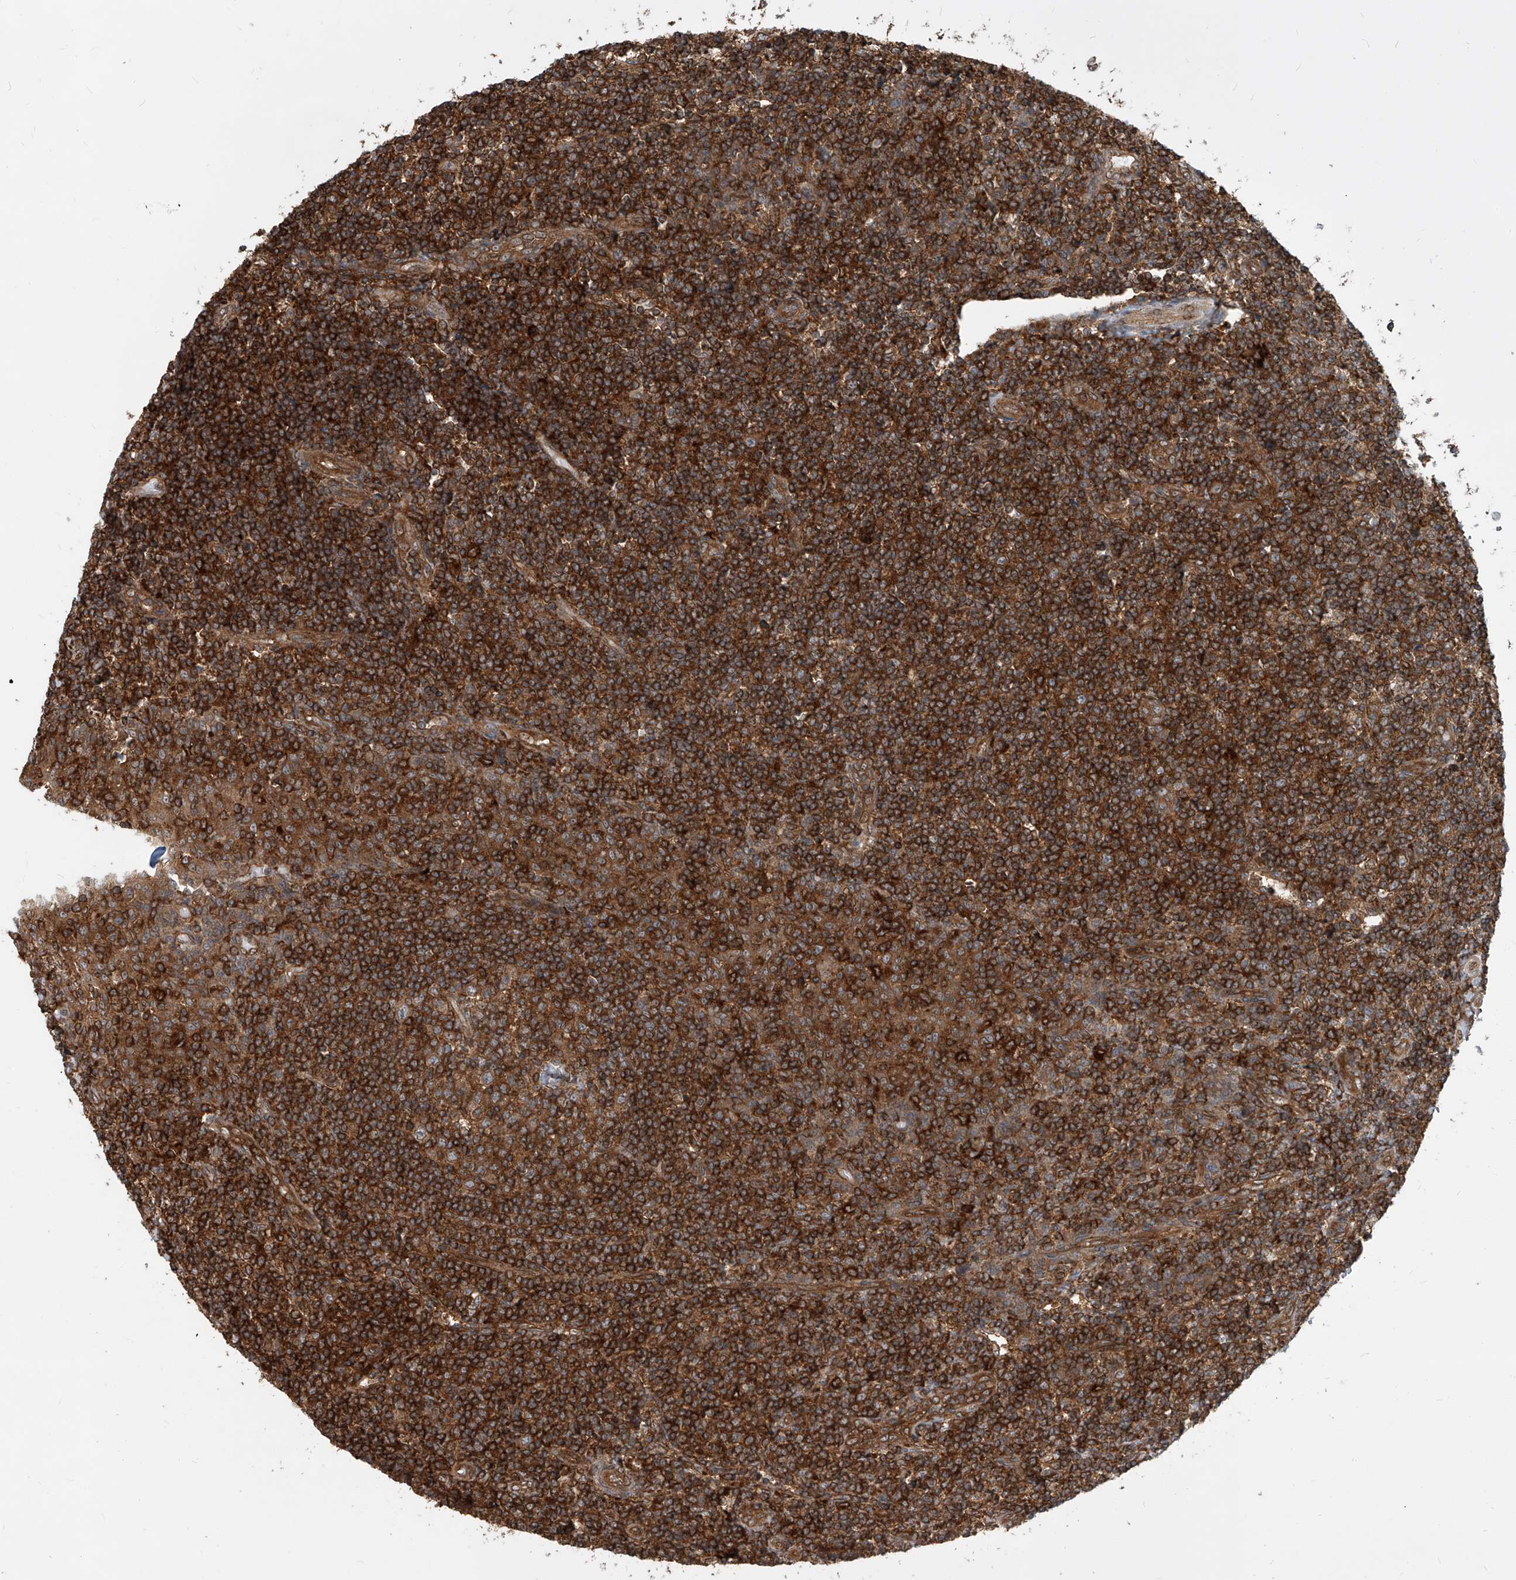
{"staining": {"intensity": "strong", "quantity": ">75%", "location": "cytoplasmic/membranous"}, "tissue": "tonsil", "cell_type": "Germinal center cells", "image_type": "normal", "snomed": [{"axis": "morphology", "description": "Normal tissue, NOS"}, {"axis": "topography", "description": "Tonsil"}], "caption": "Normal tonsil exhibits strong cytoplasmic/membranous positivity in about >75% of germinal center cells (DAB (3,3'-diaminobenzidine) = brown stain, brightfield microscopy at high magnification)..", "gene": "MAGED2", "patient": {"sex": "female", "age": 19}}